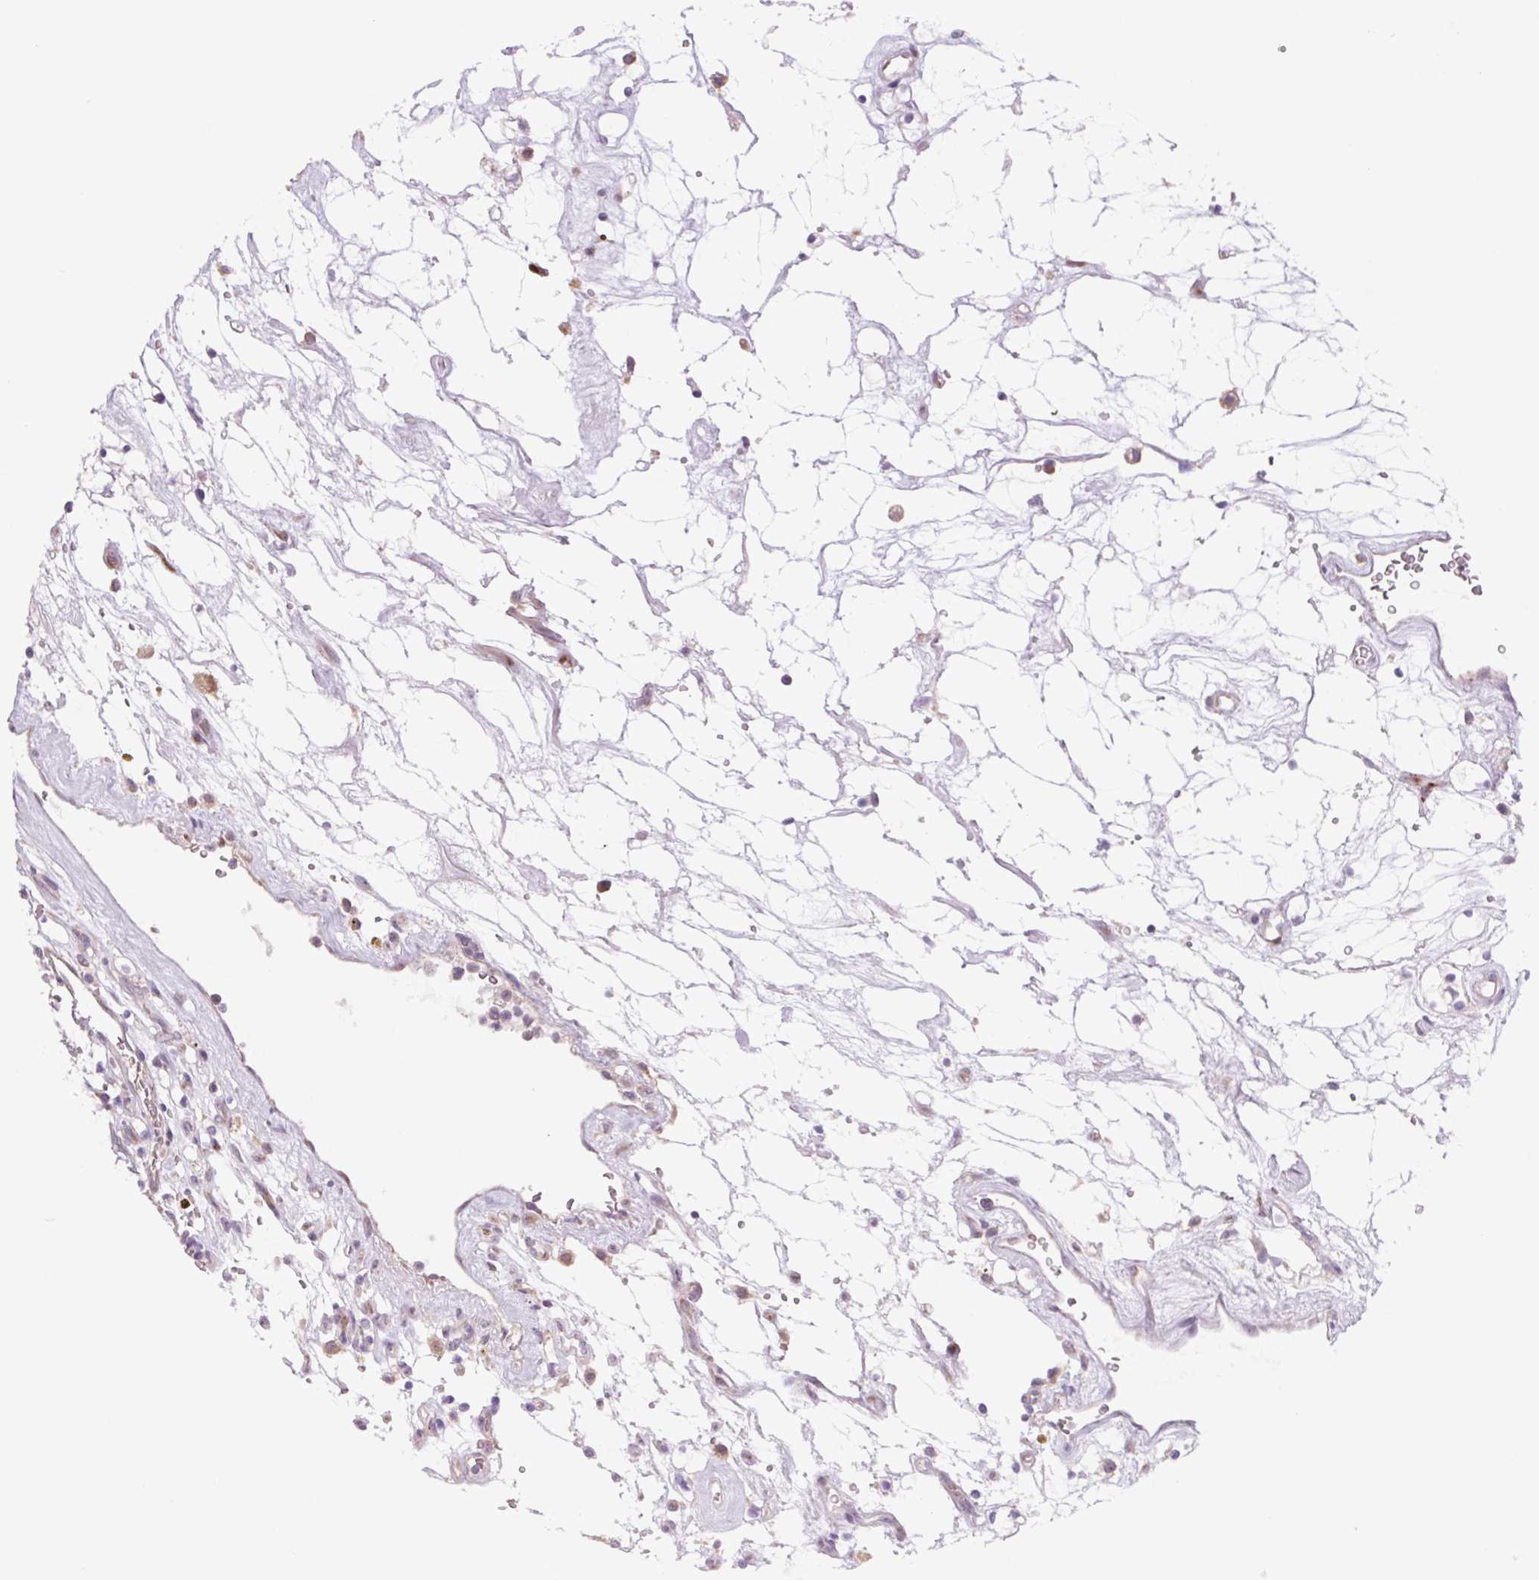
{"staining": {"intensity": "moderate", "quantity": "<25%", "location": "nuclear"}, "tissue": "renal cancer", "cell_type": "Tumor cells", "image_type": "cancer", "snomed": [{"axis": "morphology", "description": "Adenocarcinoma, NOS"}, {"axis": "topography", "description": "Kidney"}], "caption": "Renal cancer (adenocarcinoma) was stained to show a protein in brown. There is low levels of moderate nuclear staining in about <25% of tumor cells. (IHC, brightfield microscopy, high magnification).", "gene": "PLA2G4A", "patient": {"sex": "female", "age": 69}}